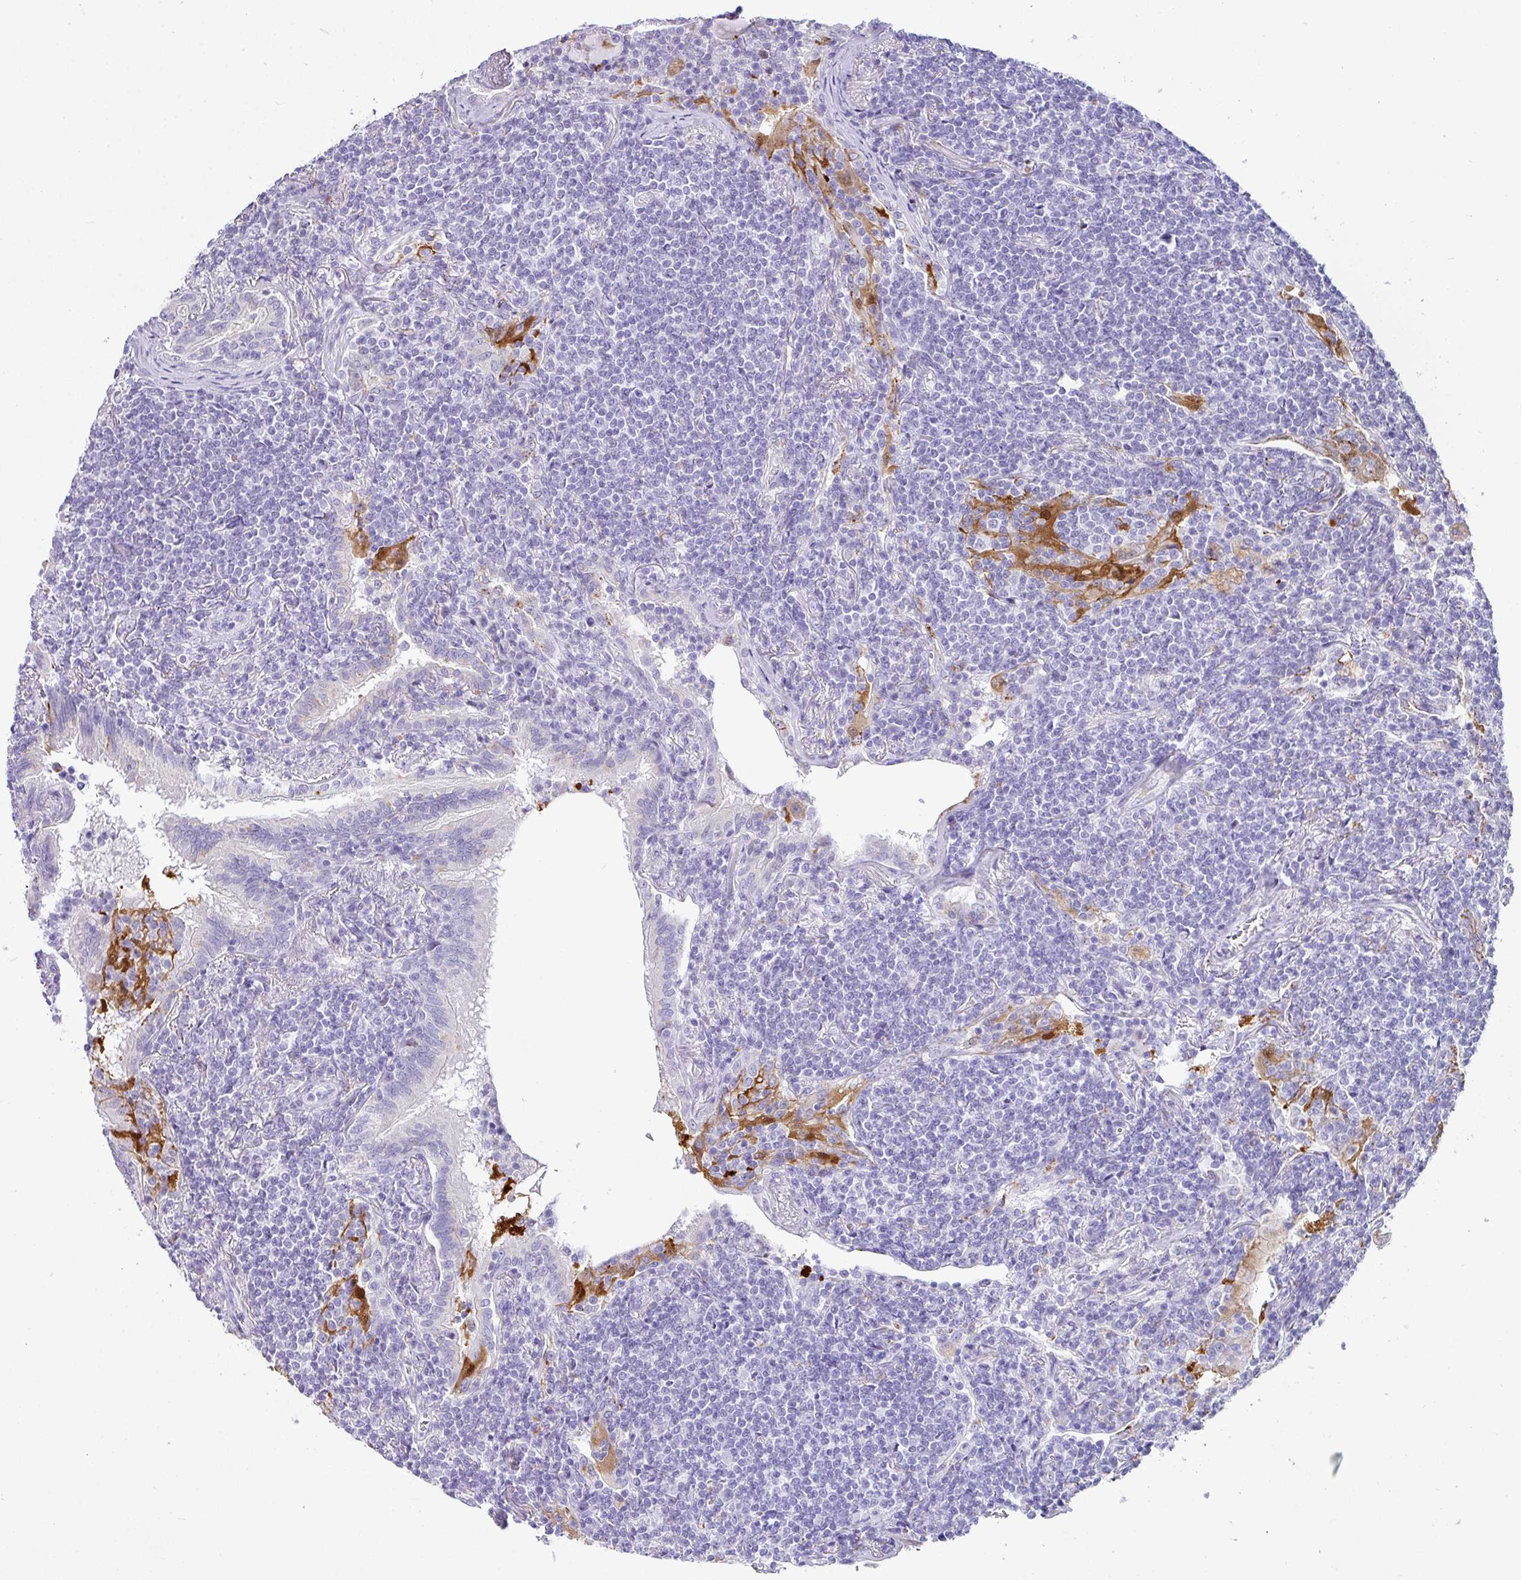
{"staining": {"intensity": "negative", "quantity": "none", "location": "none"}, "tissue": "lymphoma", "cell_type": "Tumor cells", "image_type": "cancer", "snomed": [{"axis": "morphology", "description": "Malignant lymphoma, non-Hodgkin's type, Low grade"}, {"axis": "topography", "description": "Lung"}], "caption": "IHC photomicrograph of human malignant lymphoma, non-Hodgkin's type (low-grade) stained for a protein (brown), which exhibits no expression in tumor cells. (DAB immunohistochemistry, high magnification).", "gene": "NCCRP1", "patient": {"sex": "female", "age": 71}}